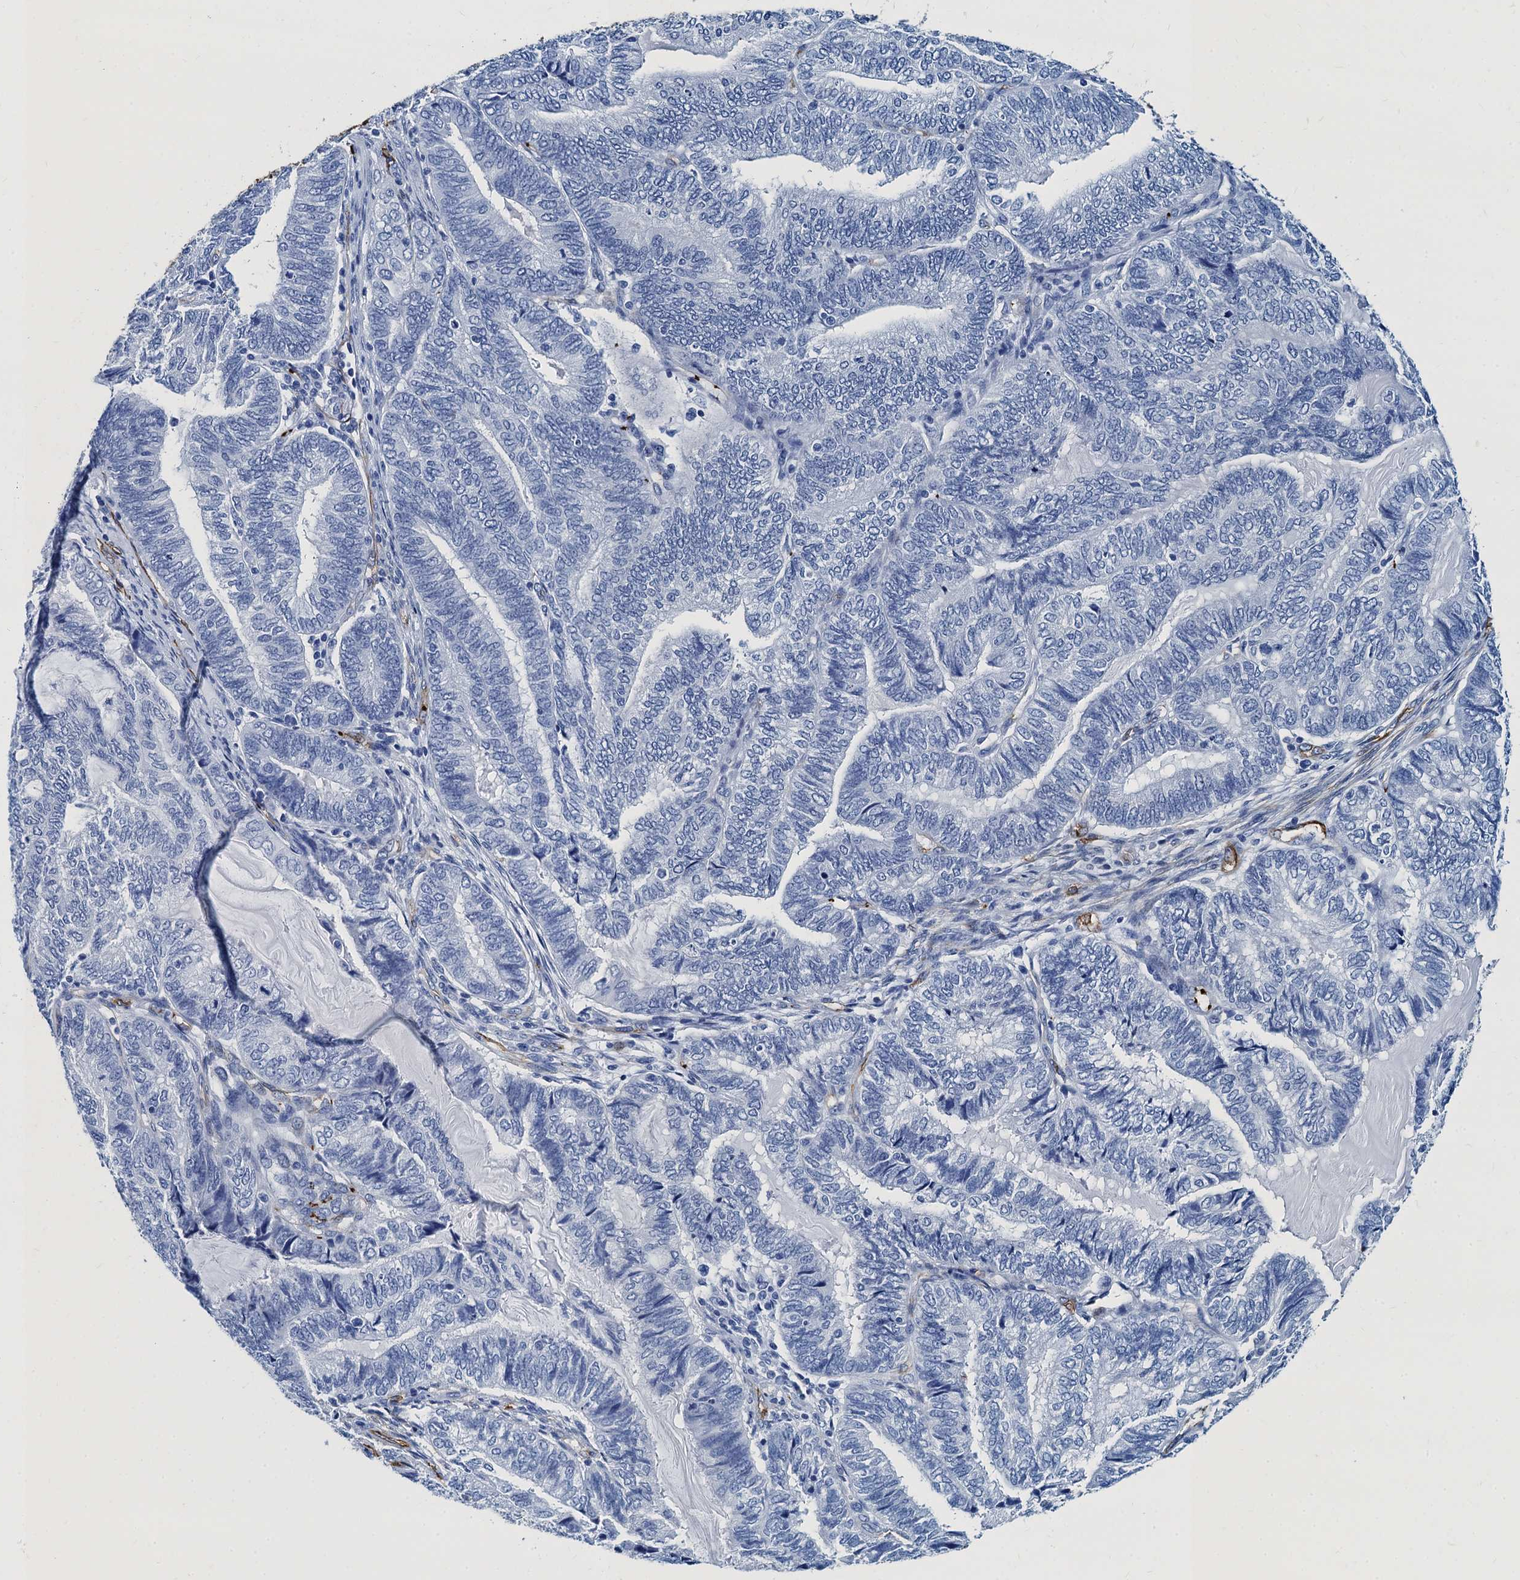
{"staining": {"intensity": "negative", "quantity": "none", "location": "none"}, "tissue": "endometrial cancer", "cell_type": "Tumor cells", "image_type": "cancer", "snomed": [{"axis": "morphology", "description": "Adenocarcinoma, NOS"}, {"axis": "topography", "description": "Uterus"}, {"axis": "topography", "description": "Endometrium"}], "caption": "The histopathology image exhibits no staining of tumor cells in endometrial cancer (adenocarcinoma). Nuclei are stained in blue.", "gene": "CAVIN2", "patient": {"sex": "female", "age": 70}}